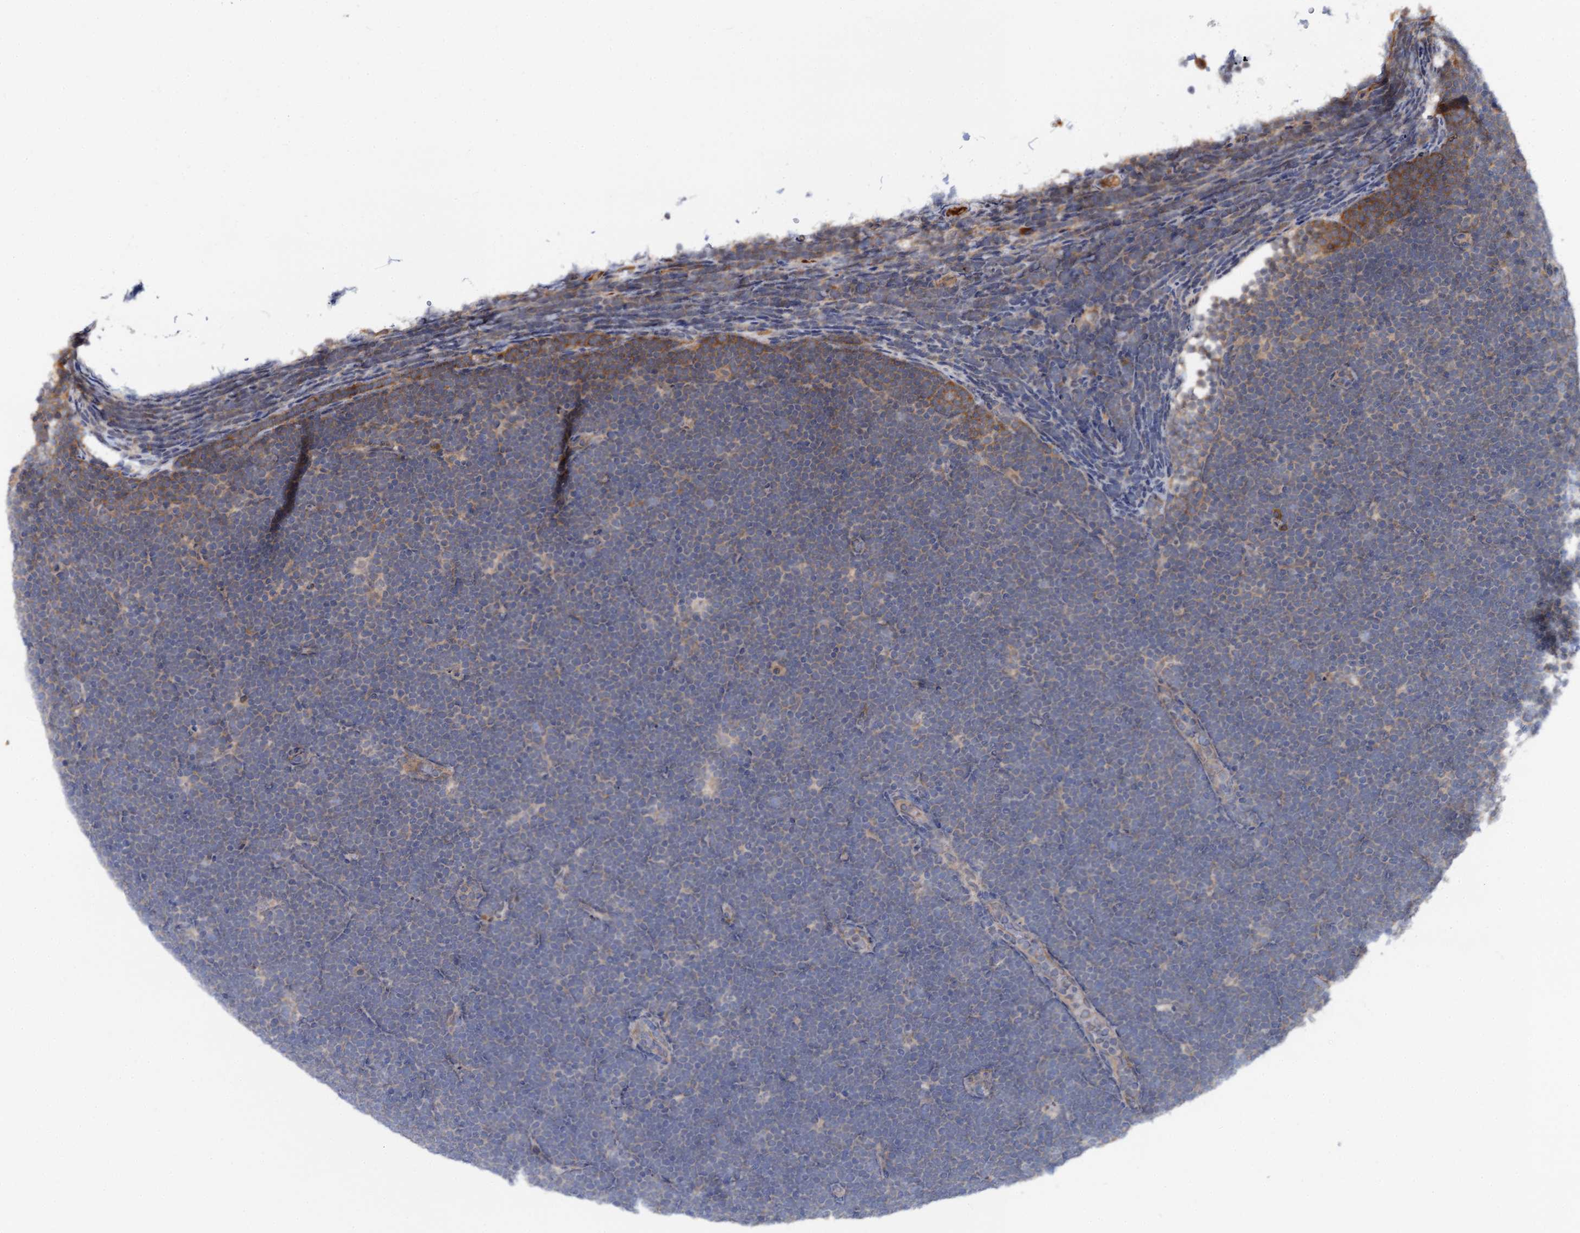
{"staining": {"intensity": "negative", "quantity": "none", "location": "none"}, "tissue": "lymphoma", "cell_type": "Tumor cells", "image_type": "cancer", "snomed": [{"axis": "morphology", "description": "Malignant lymphoma, non-Hodgkin's type, High grade"}, {"axis": "topography", "description": "Lymph node"}], "caption": "Immunohistochemical staining of lymphoma displays no significant expression in tumor cells.", "gene": "TEX9", "patient": {"sex": "male", "age": 13}}